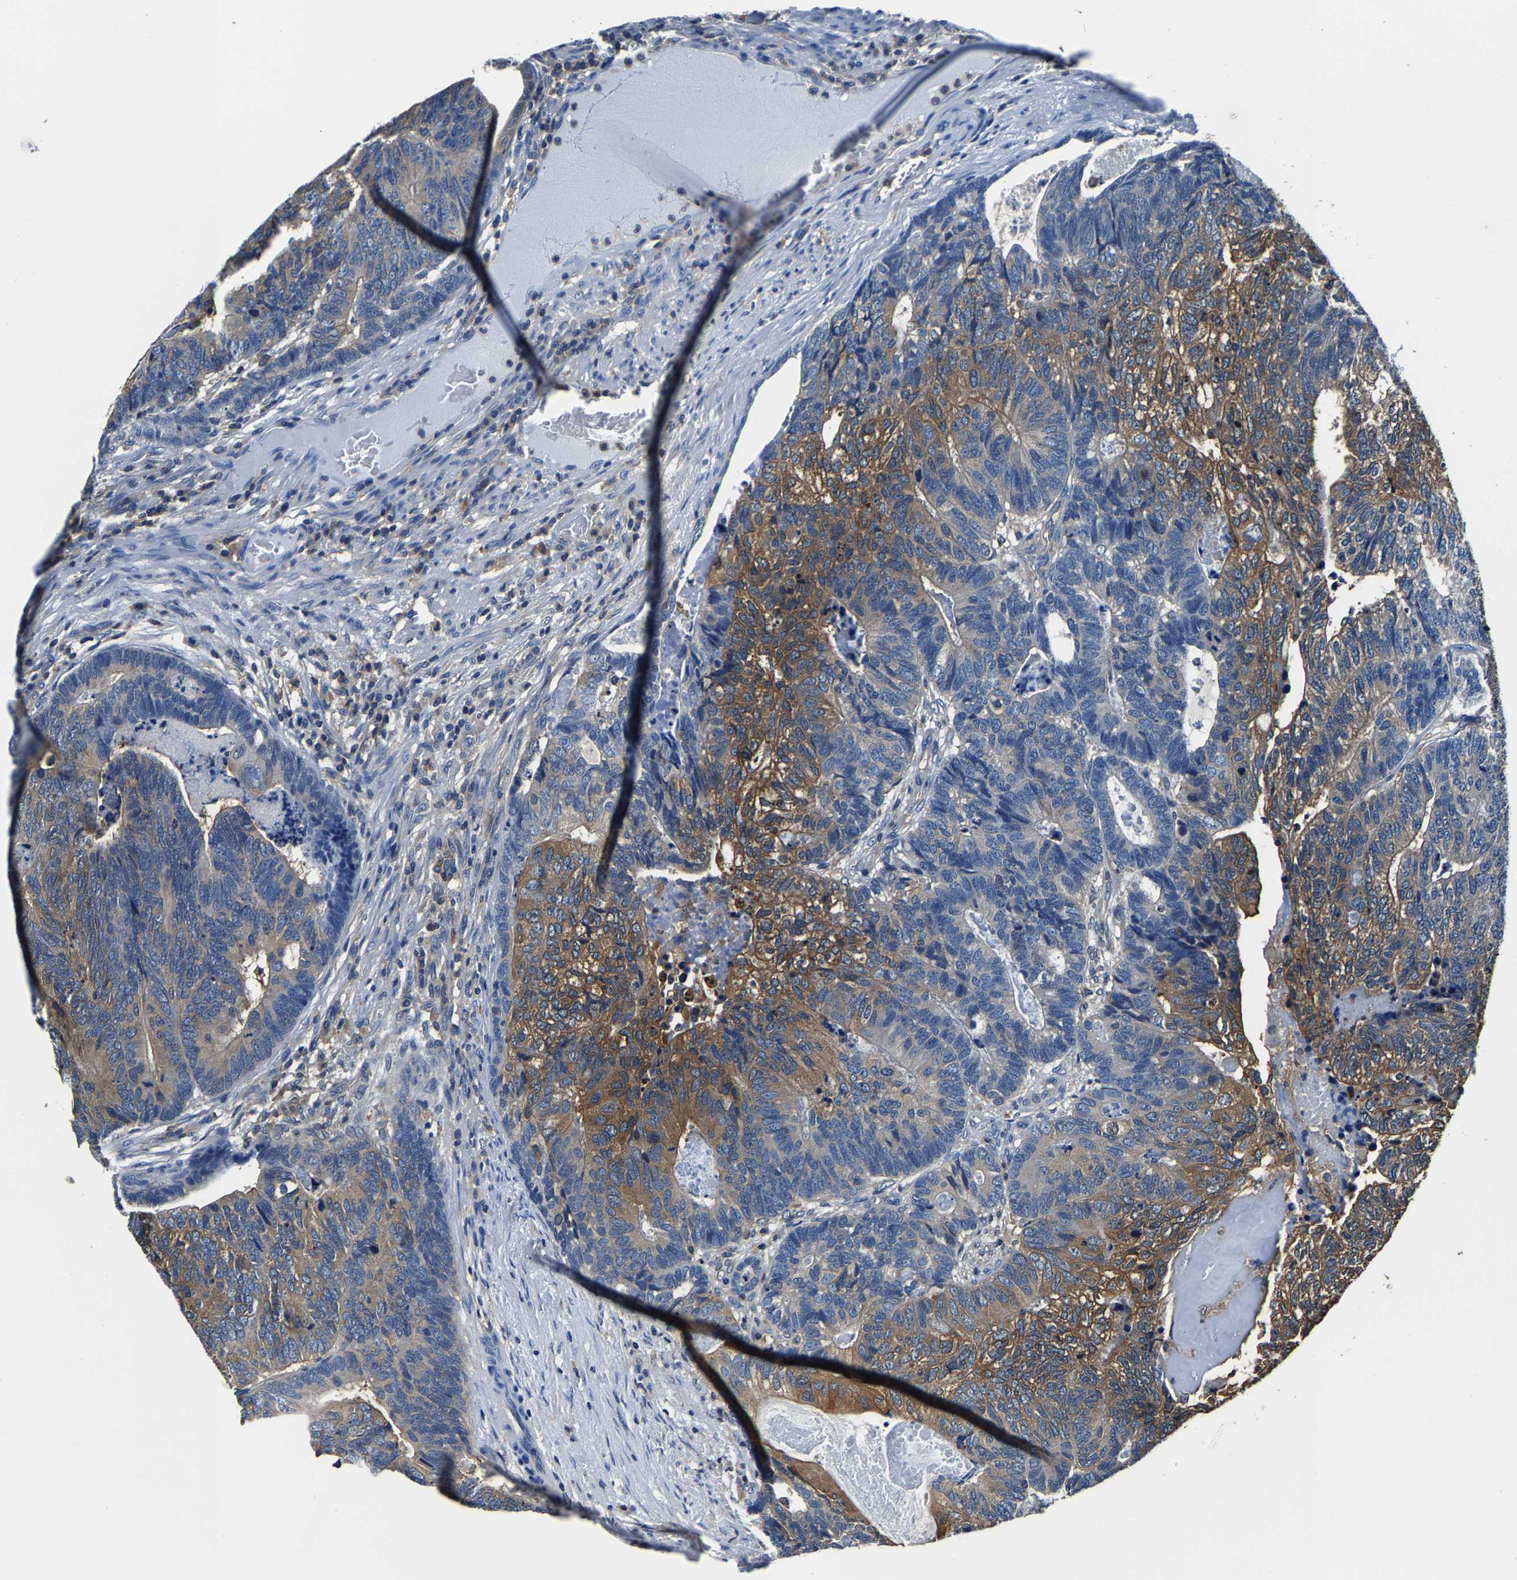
{"staining": {"intensity": "moderate", "quantity": "25%-75%", "location": "cytoplasmic/membranous"}, "tissue": "colorectal cancer", "cell_type": "Tumor cells", "image_type": "cancer", "snomed": [{"axis": "morphology", "description": "Adenocarcinoma, NOS"}, {"axis": "topography", "description": "Colon"}], "caption": "Colorectal cancer (adenocarcinoma) stained with a protein marker shows moderate staining in tumor cells.", "gene": "ALDOB", "patient": {"sex": "female", "age": 67}}